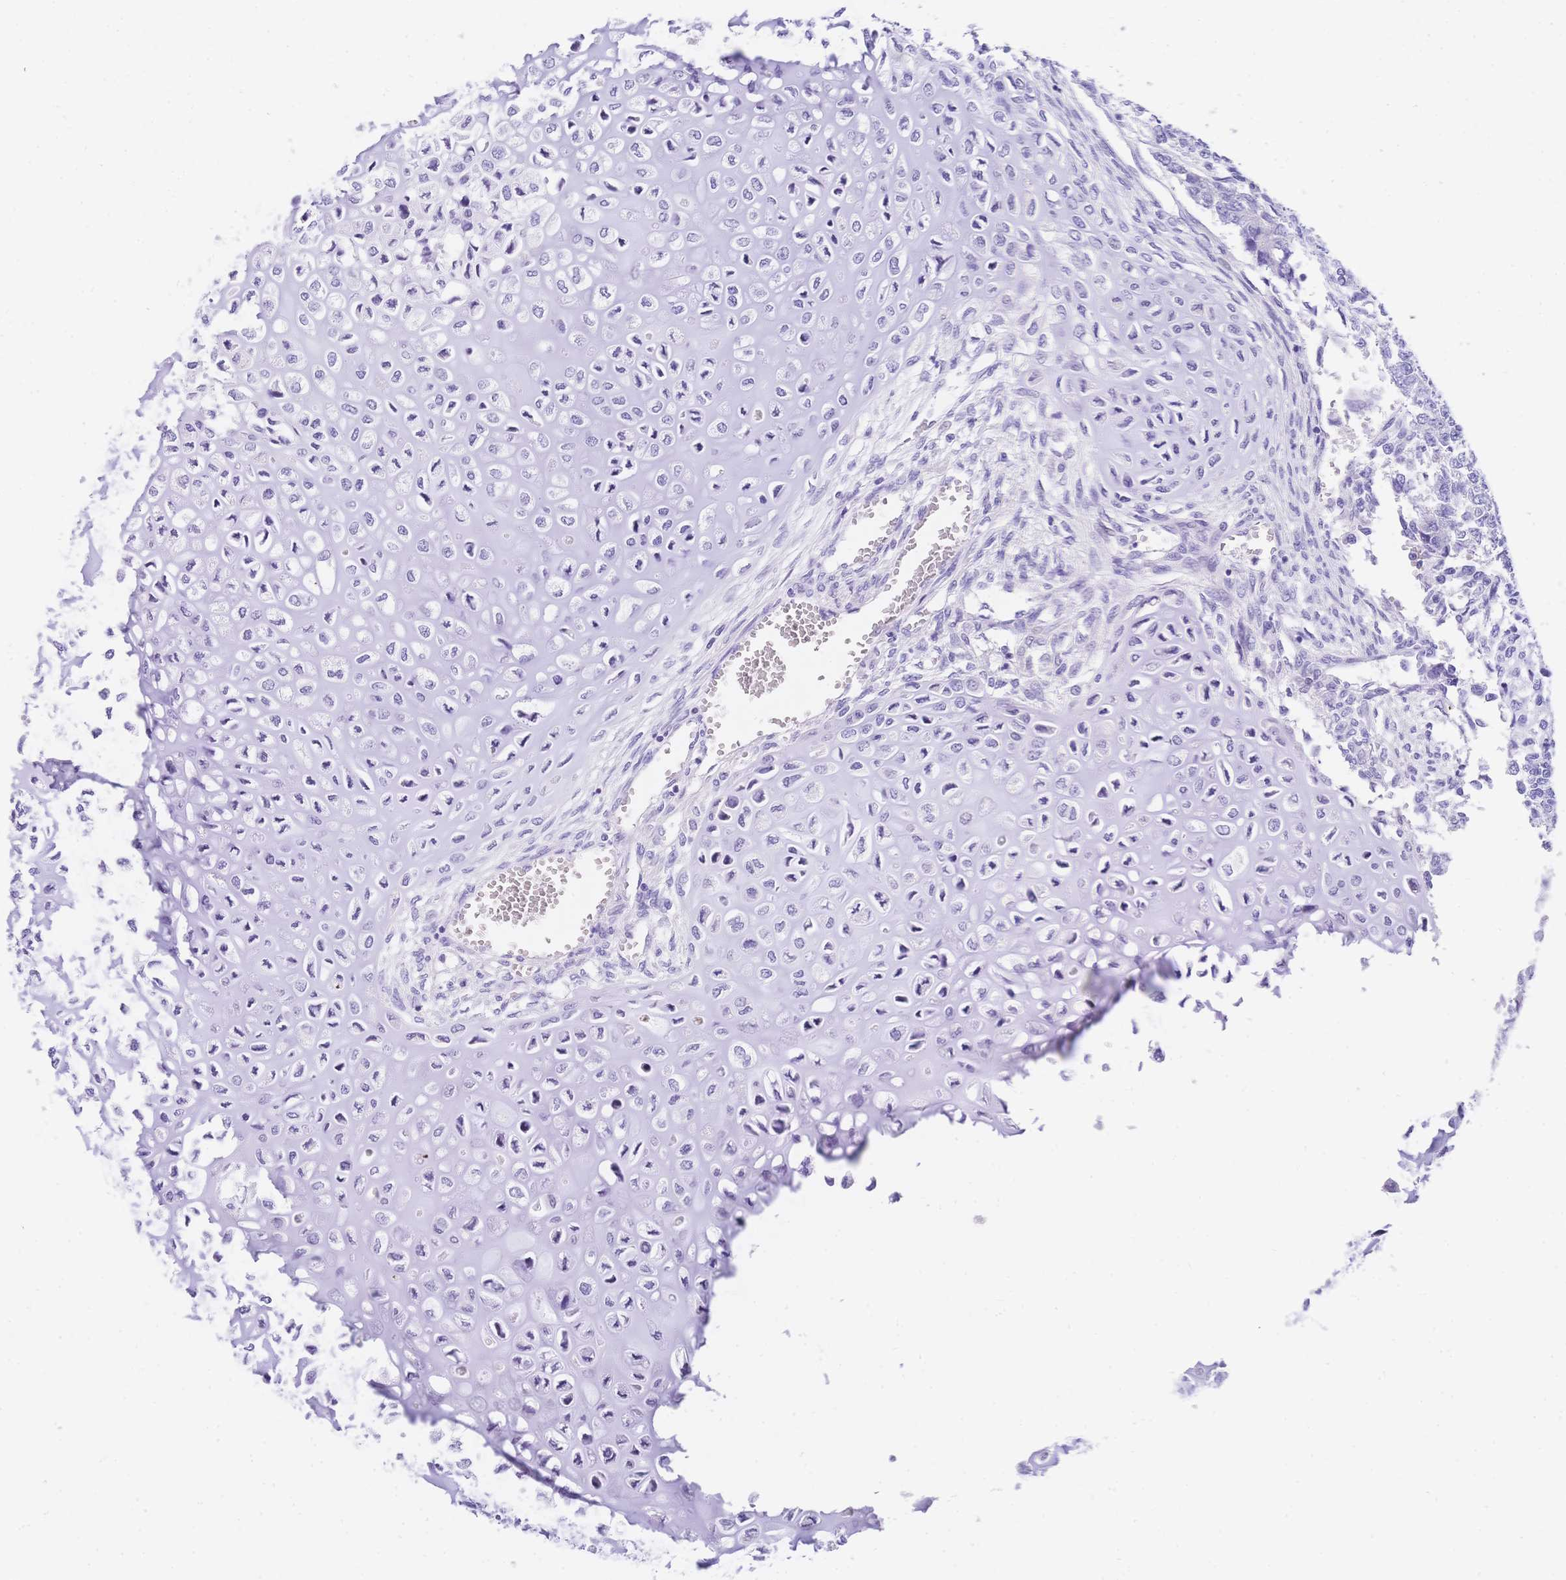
{"staining": {"intensity": "negative", "quantity": "none", "location": "none"}, "tissue": "testis cancer", "cell_type": "Tumor cells", "image_type": "cancer", "snomed": [{"axis": "morphology", "description": "Carcinoma, Embryonal, NOS"}, {"axis": "topography", "description": "Testis"}], "caption": "DAB immunohistochemical staining of testis embryonal carcinoma reveals no significant positivity in tumor cells.", "gene": "MUC21", "patient": {"sex": "male", "age": 23}}